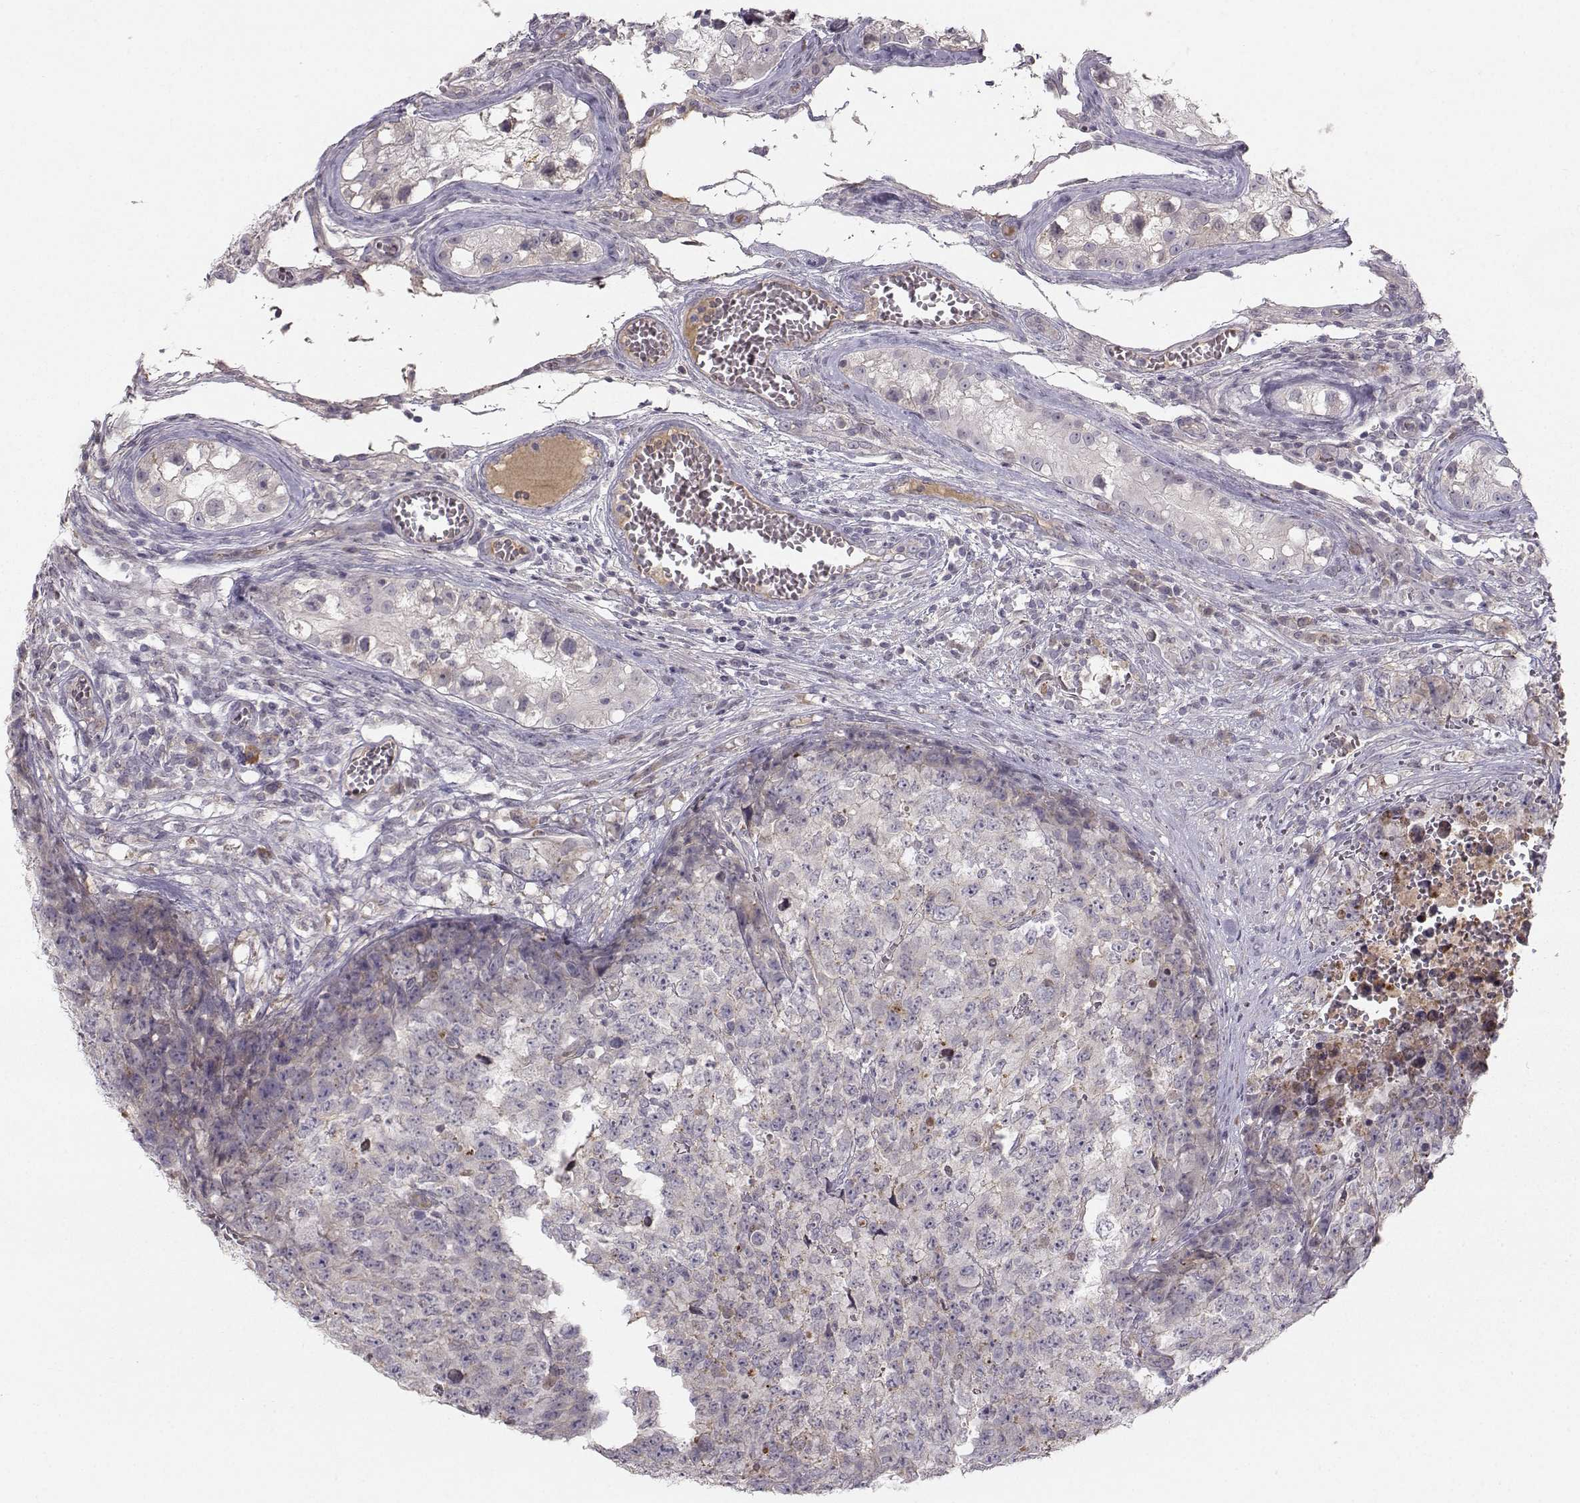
{"staining": {"intensity": "negative", "quantity": "none", "location": "none"}, "tissue": "testis cancer", "cell_type": "Tumor cells", "image_type": "cancer", "snomed": [{"axis": "morphology", "description": "Carcinoma, Embryonal, NOS"}, {"axis": "topography", "description": "Testis"}], "caption": "Immunohistochemistry image of neoplastic tissue: human embryonal carcinoma (testis) stained with DAB (3,3'-diaminobenzidine) exhibits no significant protein positivity in tumor cells. (Stains: DAB IHC with hematoxylin counter stain, Microscopy: brightfield microscopy at high magnification).", "gene": "OPRD1", "patient": {"sex": "male", "age": 23}}